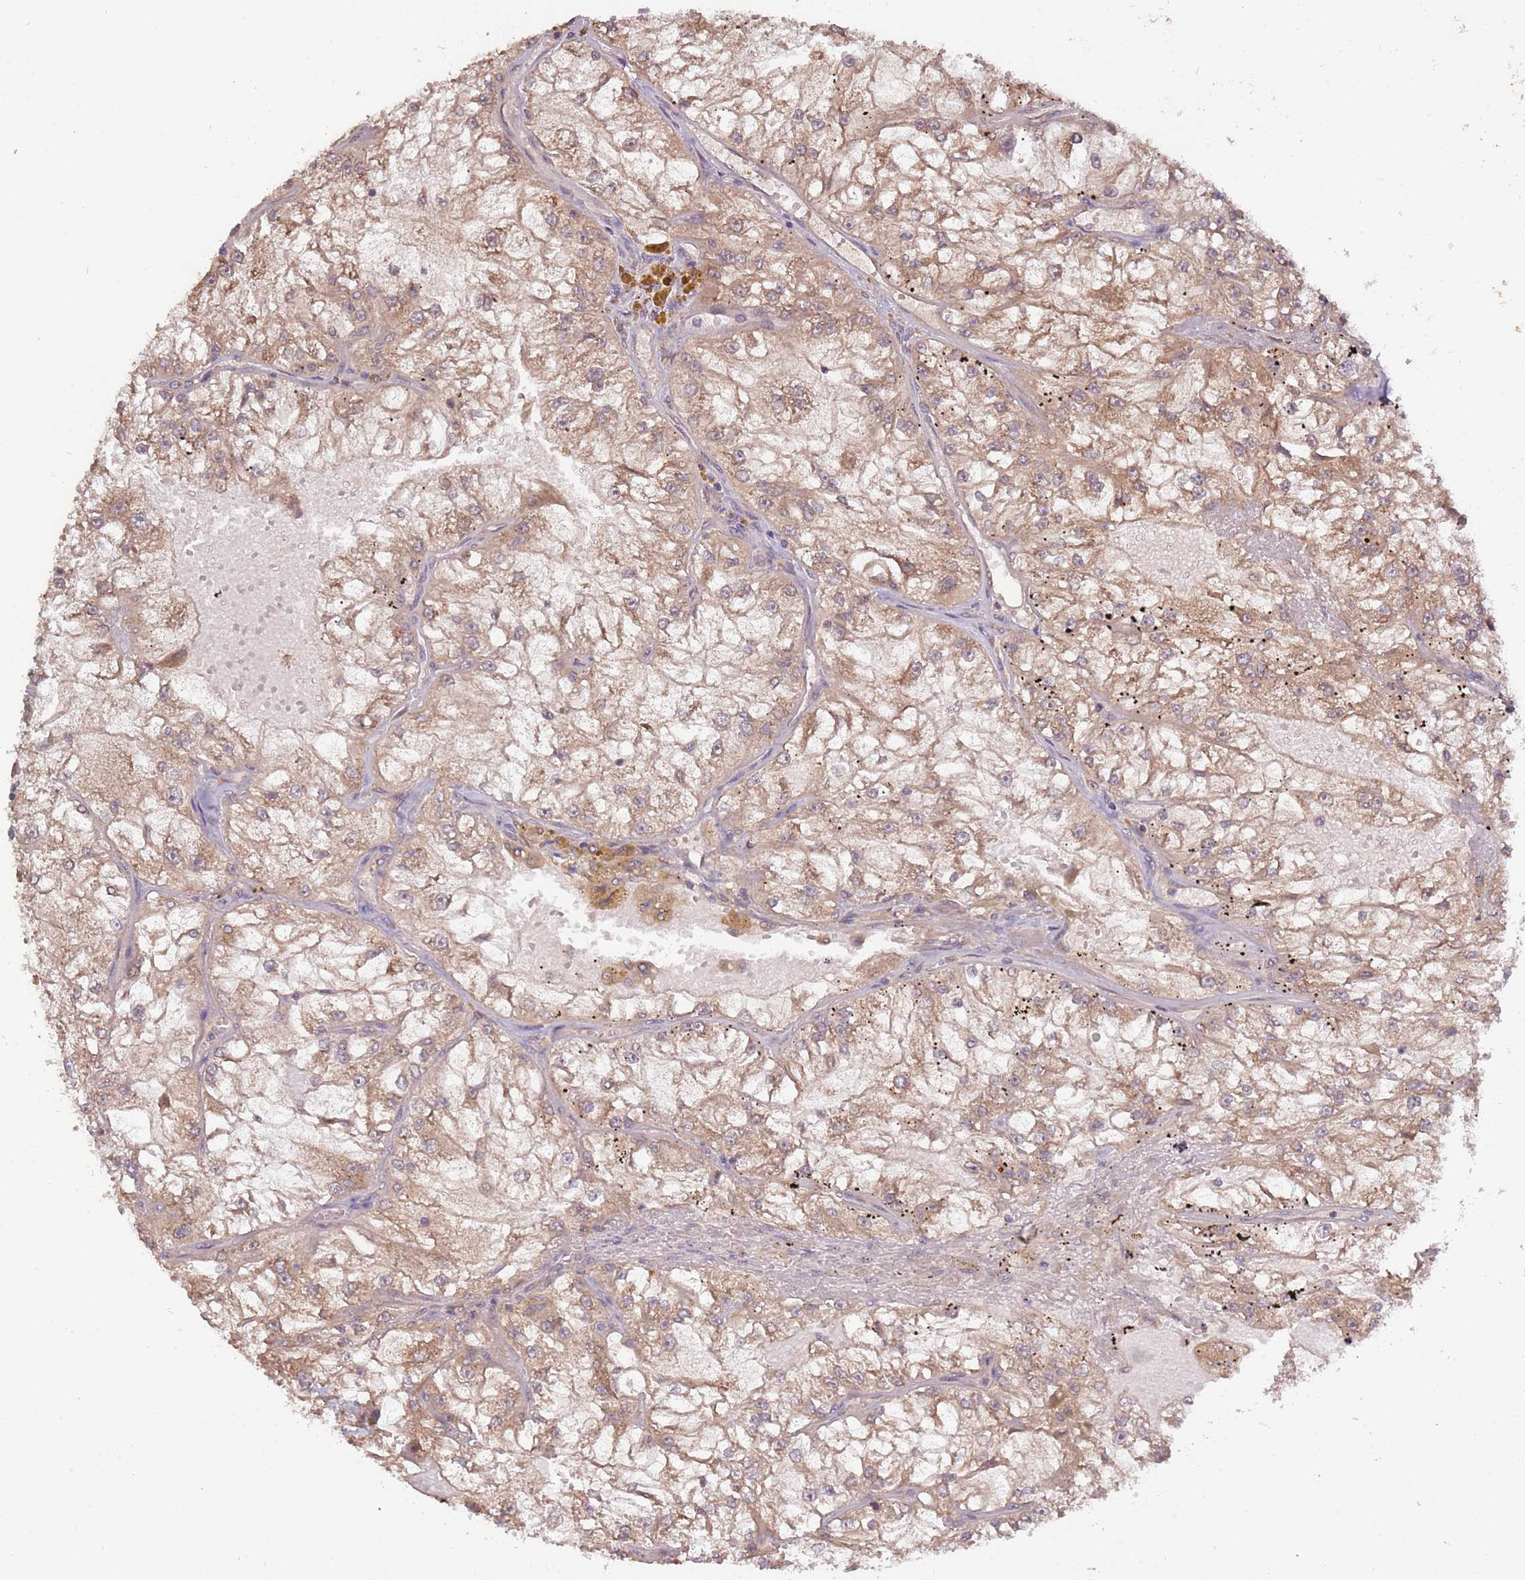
{"staining": {"intensity": "moderate", "quantity": ">75%", "location": "cytoplasmic/membranous"}, "tissue": "renal cancer", "cell_type": "Tumor cells", "image_type": "cancer", "snomed": [{"axis": "morphology", "description": "Adenocarcinoma, NOS"}, {"axis": "topography", "description": "Kidney"}], "caption": "IHC (DAB (3,3'-diaminobenzidine)) staining of human adenocarcinoma (renal) displays moderate cytoplasmic/membranous protein staining in approximately >75% of tumor cells.", "gene": "USP32", "patient": {"sex": "female", "age": 72}}